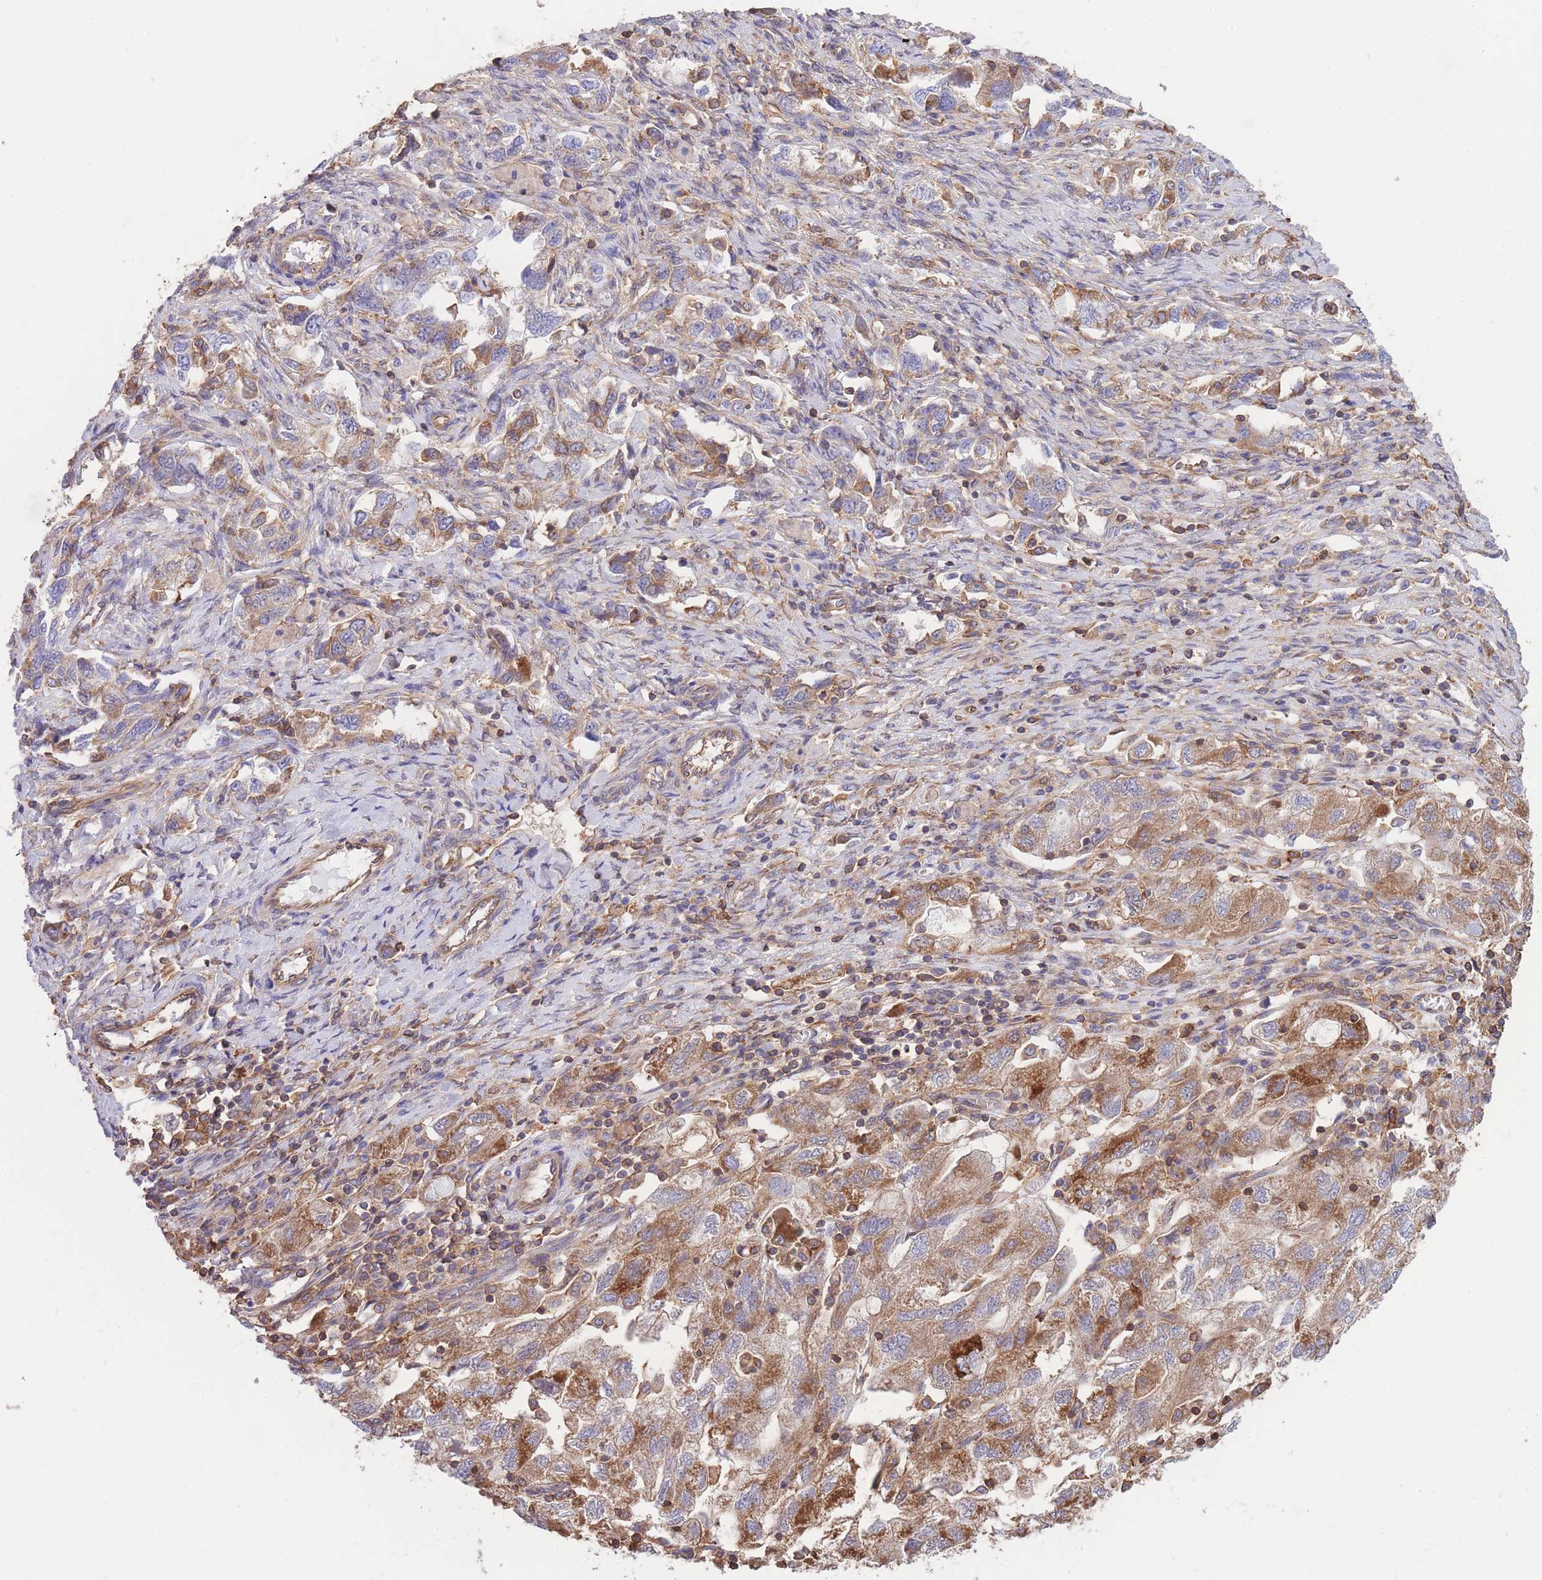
{"staining": {"intensity": "moderate", "quantity": ">75%", "location": "cytoplasmic/membranous"}, "tissue": "ovarian cancer", "cell_type": "Tumor cells", "image_type": "cancer", "snomed": [{"axis": "morphology", "description": "Carcinoma, NOS"}, {"axis": "morphology", "description": "Cystadenocarcinoma, serous, NOS"}, {"axis": "topography", "description": "Ovary"}], "caption": "Immunohistochemical staining of human carcinoma (ovarian) reveals medium levels of moderate cytoplasmic/membranous protein positivity in approximately >75% of tumor cells.", "gene": "LRRN4CL", "patient": {"sex": "female", "age": 69}}